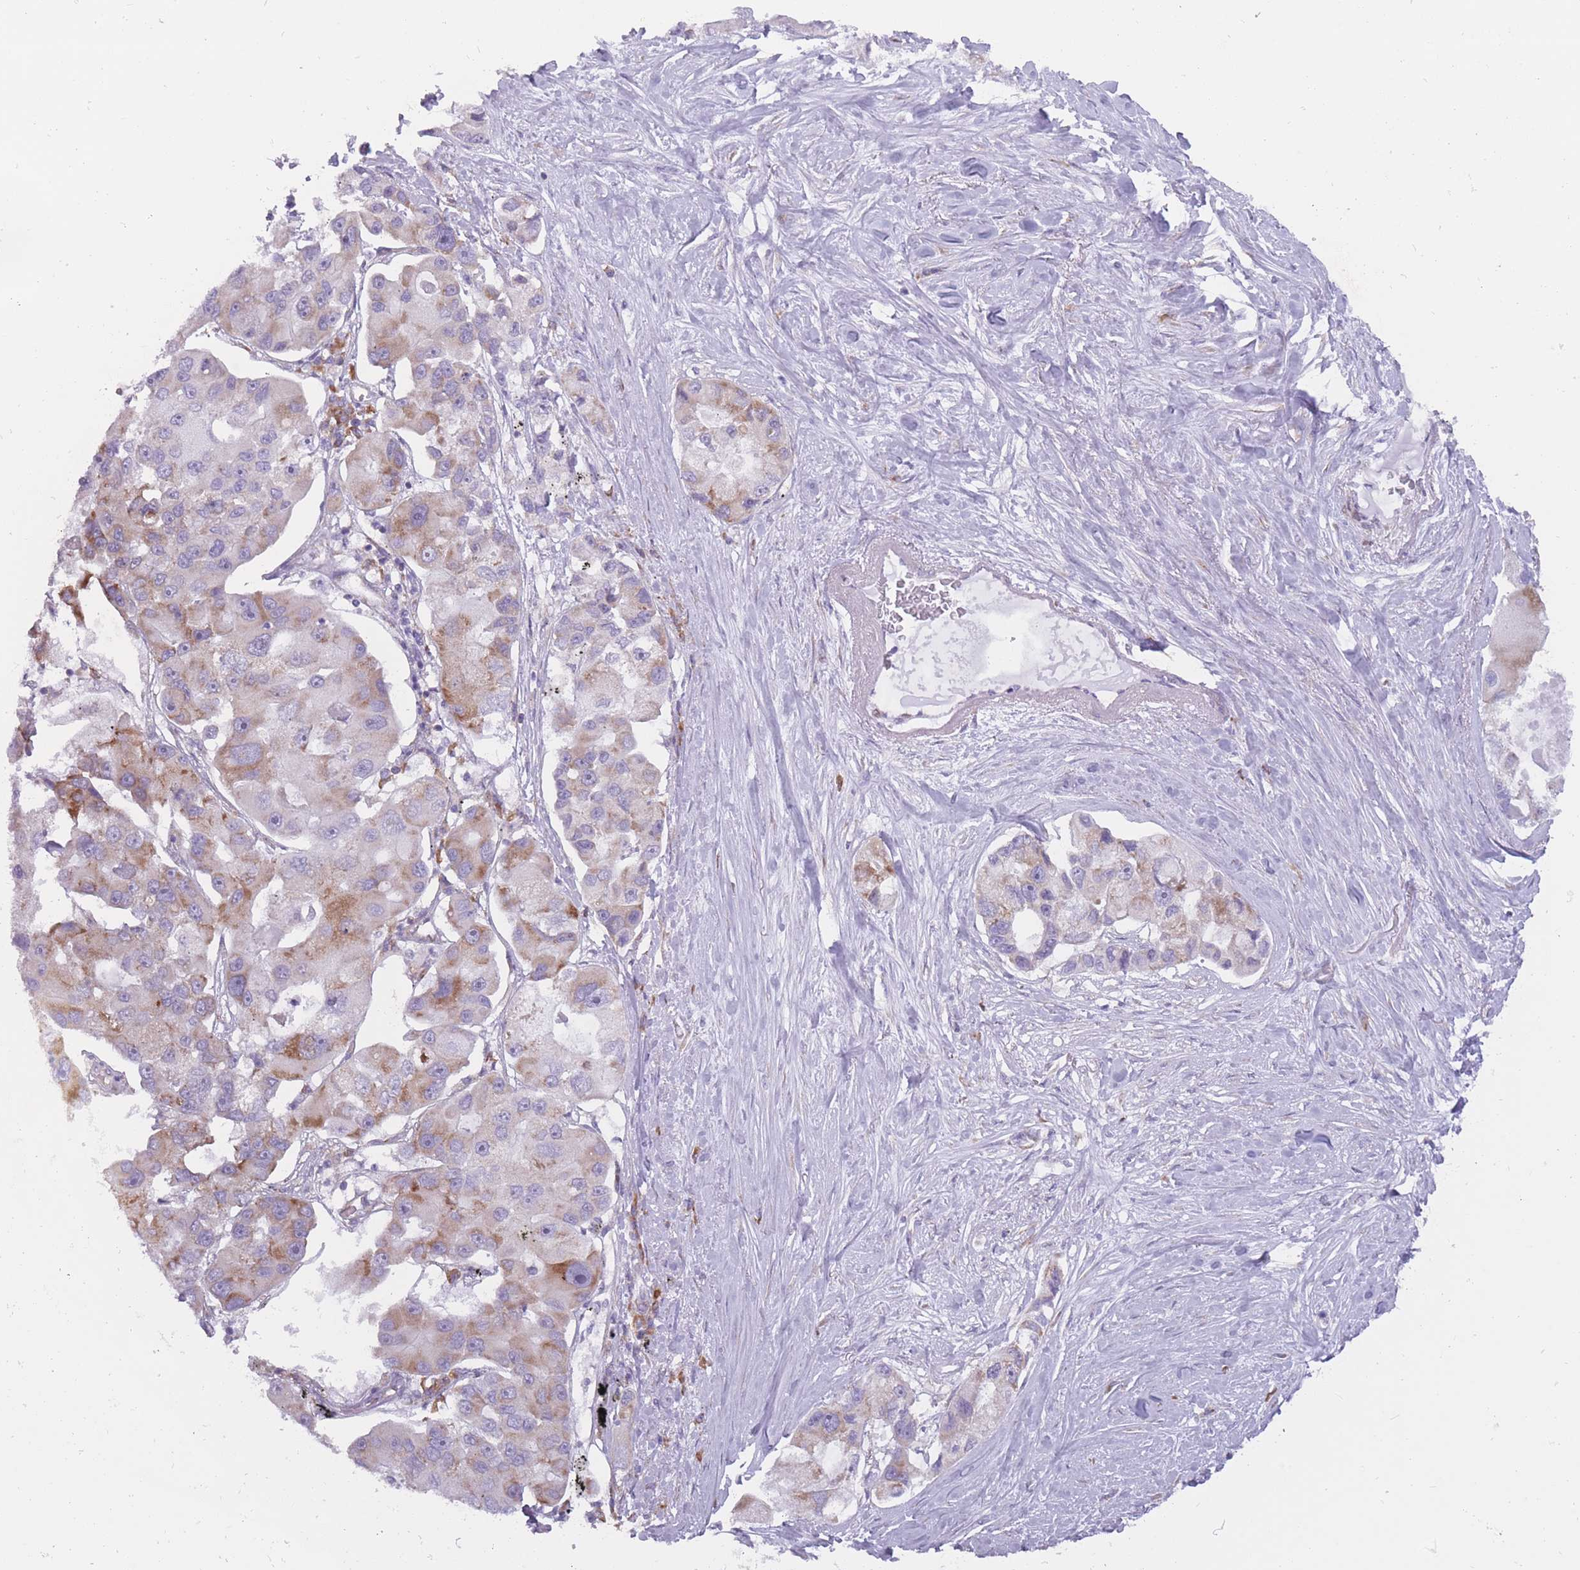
{"staining": {"intensity": "moderate", "quantity": "25%-75%", "location": "cytoplasmic/membranous"}, "tissue": "lung cancer", "cell_type": "Tumor cells", "image_type": "cancer", "snomed": [{"axis": "morphology", "description": "Adenocarcinoma, NOS"}, {"axis": "topography", "description": "Lung"}], "caption": "High-power microscopy captured an immunohistochemistry (IHC) micrograph of lung adenocarcinoma, revealing moderate cytoplasmic/membranous expression in about 25%-75% of tumor cells.", "gene": "RPL18", "patient": {"sex": "female", "age": 54}}